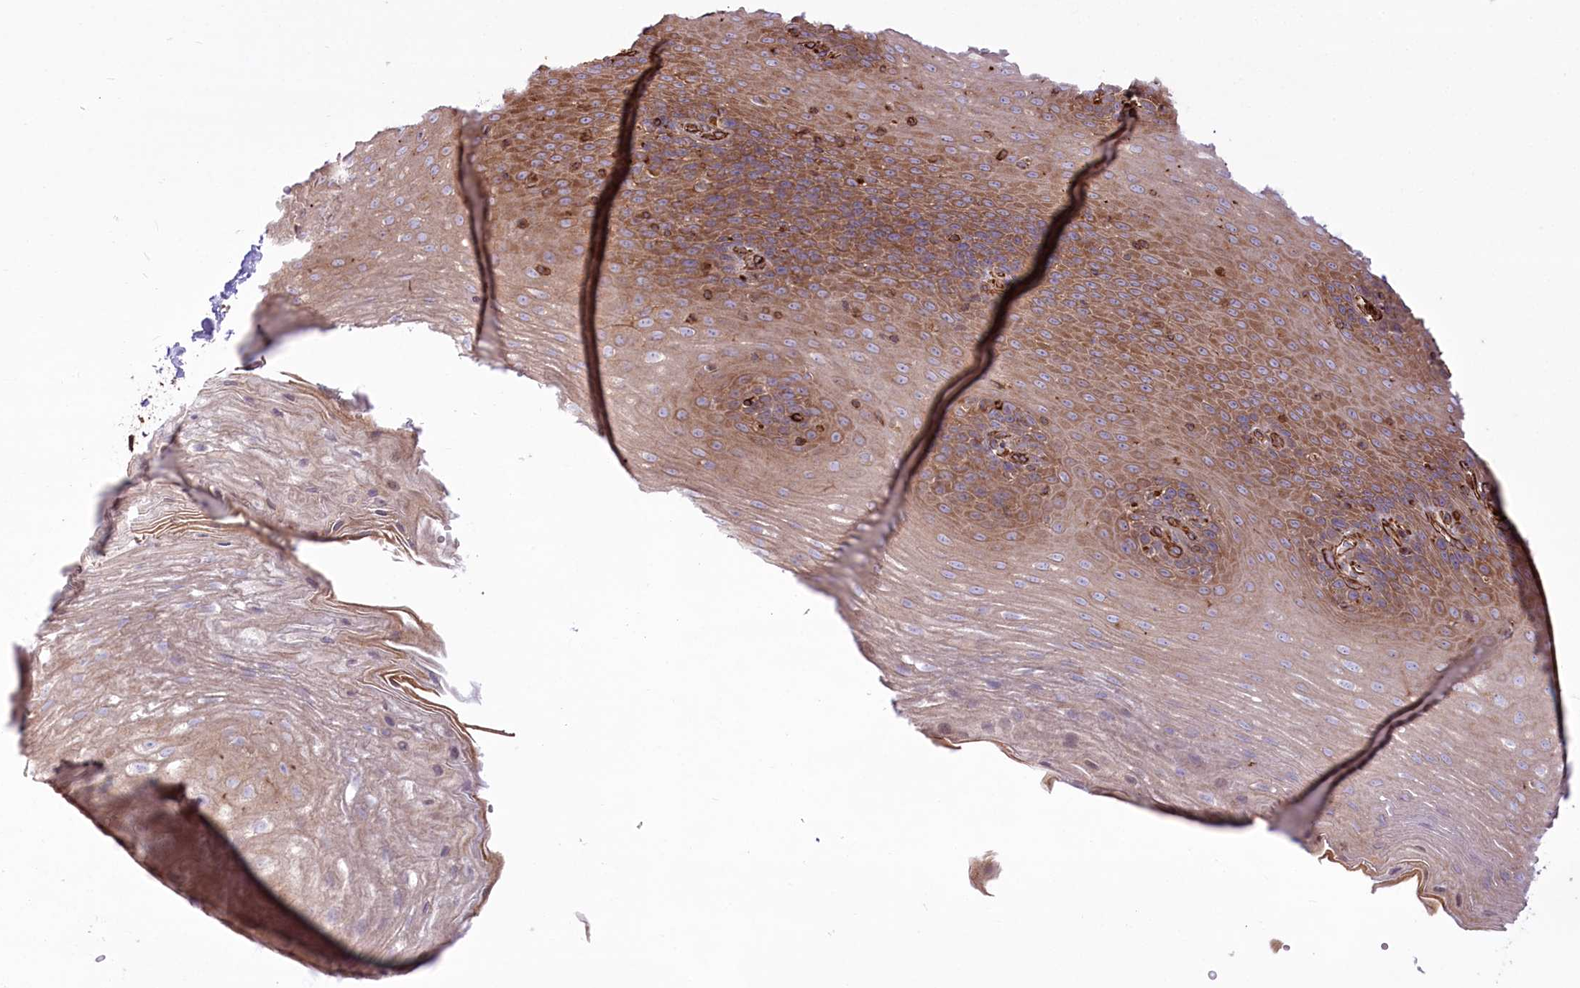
{"staining": {"intensity": "moderate", "quantity": ">75%", "location": "cytoplasmic/membranous"}, "tissue": "esophagus", "cell_type": "Squamous epithelial cells", "image_type": "normal", "snomed": [{"axis": "morphology", "description": "Normal tissue, NOS"}, {"axis": "topography", "description": "Esophagus"}], "caption": "Esophagus stained for a protein exhibits moderate cytoplasmic/membranous positivity in squamous epithelial cells. (IHC, brightfield microscopy, high magnification).", "gene": "TTC1", "patient": {"sex": "female", "age": 66}}